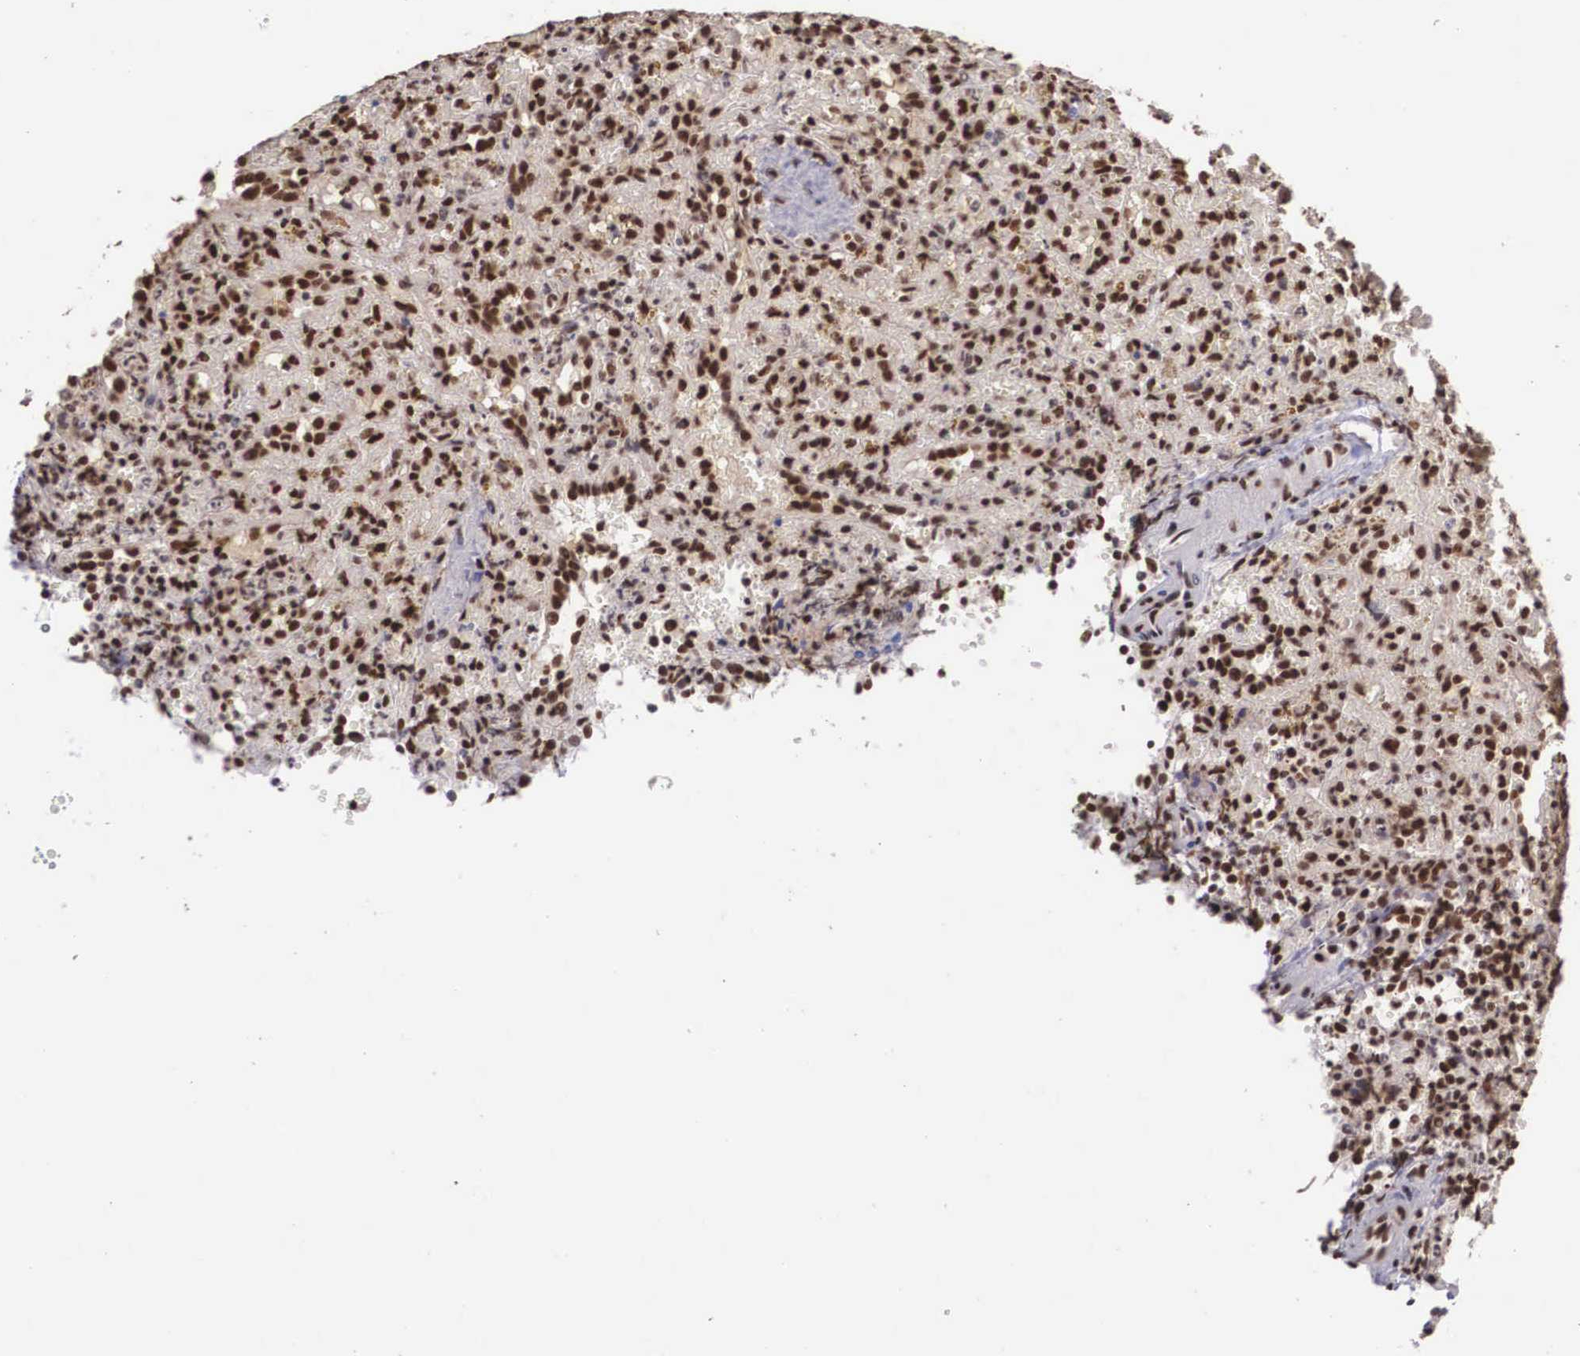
{"staining": {"intensity": "strong", "quantity": ">75%", "location": "cytoplasmic/membranous,nuclear"}, "tissue": "lymphoma", "cell_type": "Tumor cells", "image_type": "cancer", "snomed": [{"axis": "morphology", "description": "Malignant lymphoma, non-Hodgkin's type, High grade"}, {"axis": "topography", "description": "Spleen"}, {"axis": "topography", "description": "Lymph node"}], "caption": "This histopathology image reveals malignant lymphoma, non-Hodgkin's type (high-grade) stained with immunohistochemistry (IHC) to label a protein in brown. The cytoplasmic/membranous and nuclear of tumor cells show strong positivity for the protein. Nuclei are counter-stained blue.", "gene": "POLR2F", "patient": {"sex": "female", "age": 70}}